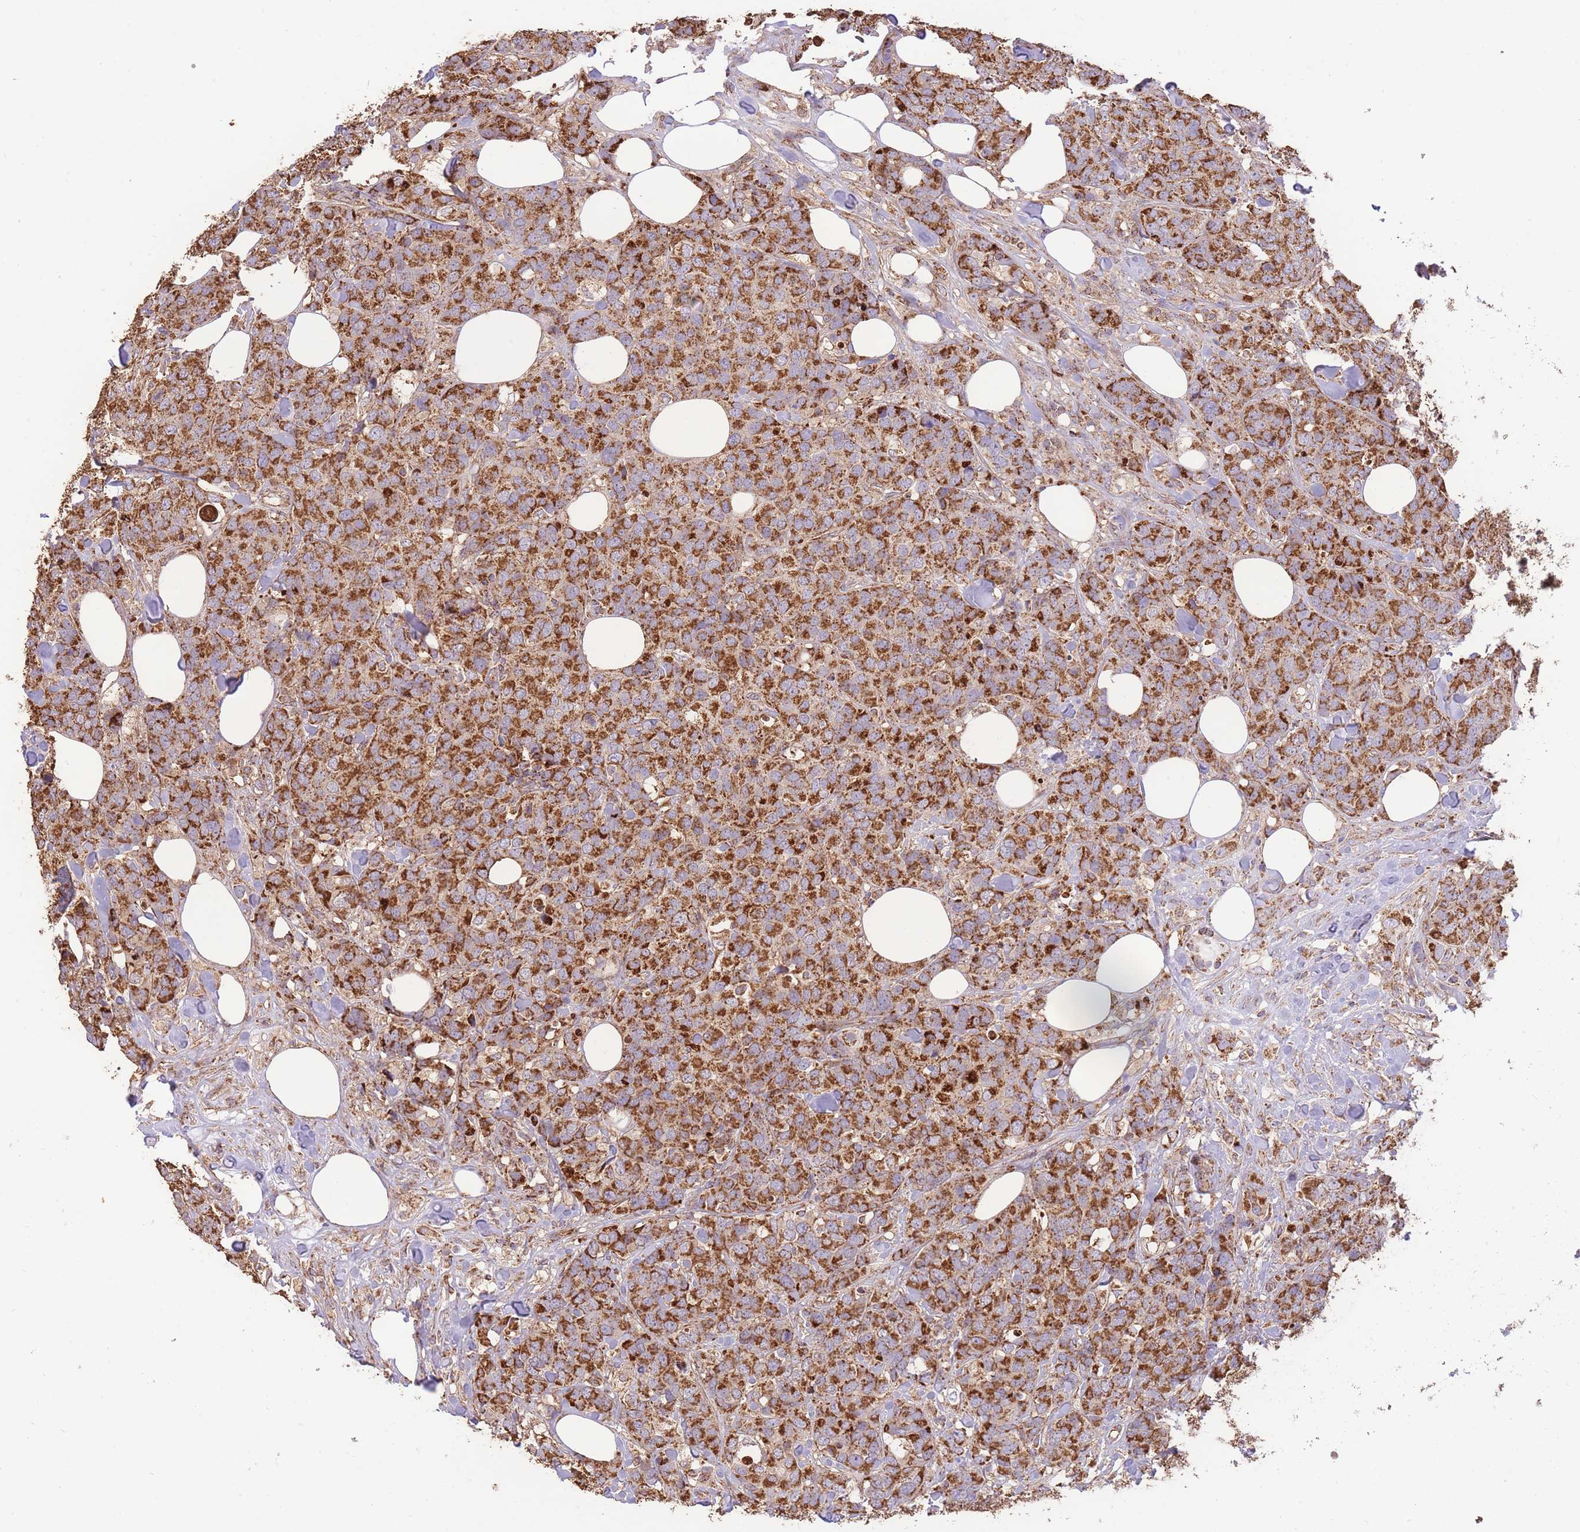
{"staining": {"intensity": "strong", "quantity": ">75%", "location": "cytoplasmic/membranous"}, "tissue": "breast cancer", "cell_type": "Tumor cells", "image_type": "cancer", "snomed": [{"axis": "morphology", "description": "Lobular carcinoma"}, {"axis": "topography", "description": "Breast"}], "caption": "Breast lobular carcinoma stained with immunohistochemistry (IHC) reveals strong cytoplasmic/membranous staining in approximately >75% of tumor cells.", "gene": "PREP", "patient": {"sex": "female", "age": 59}}